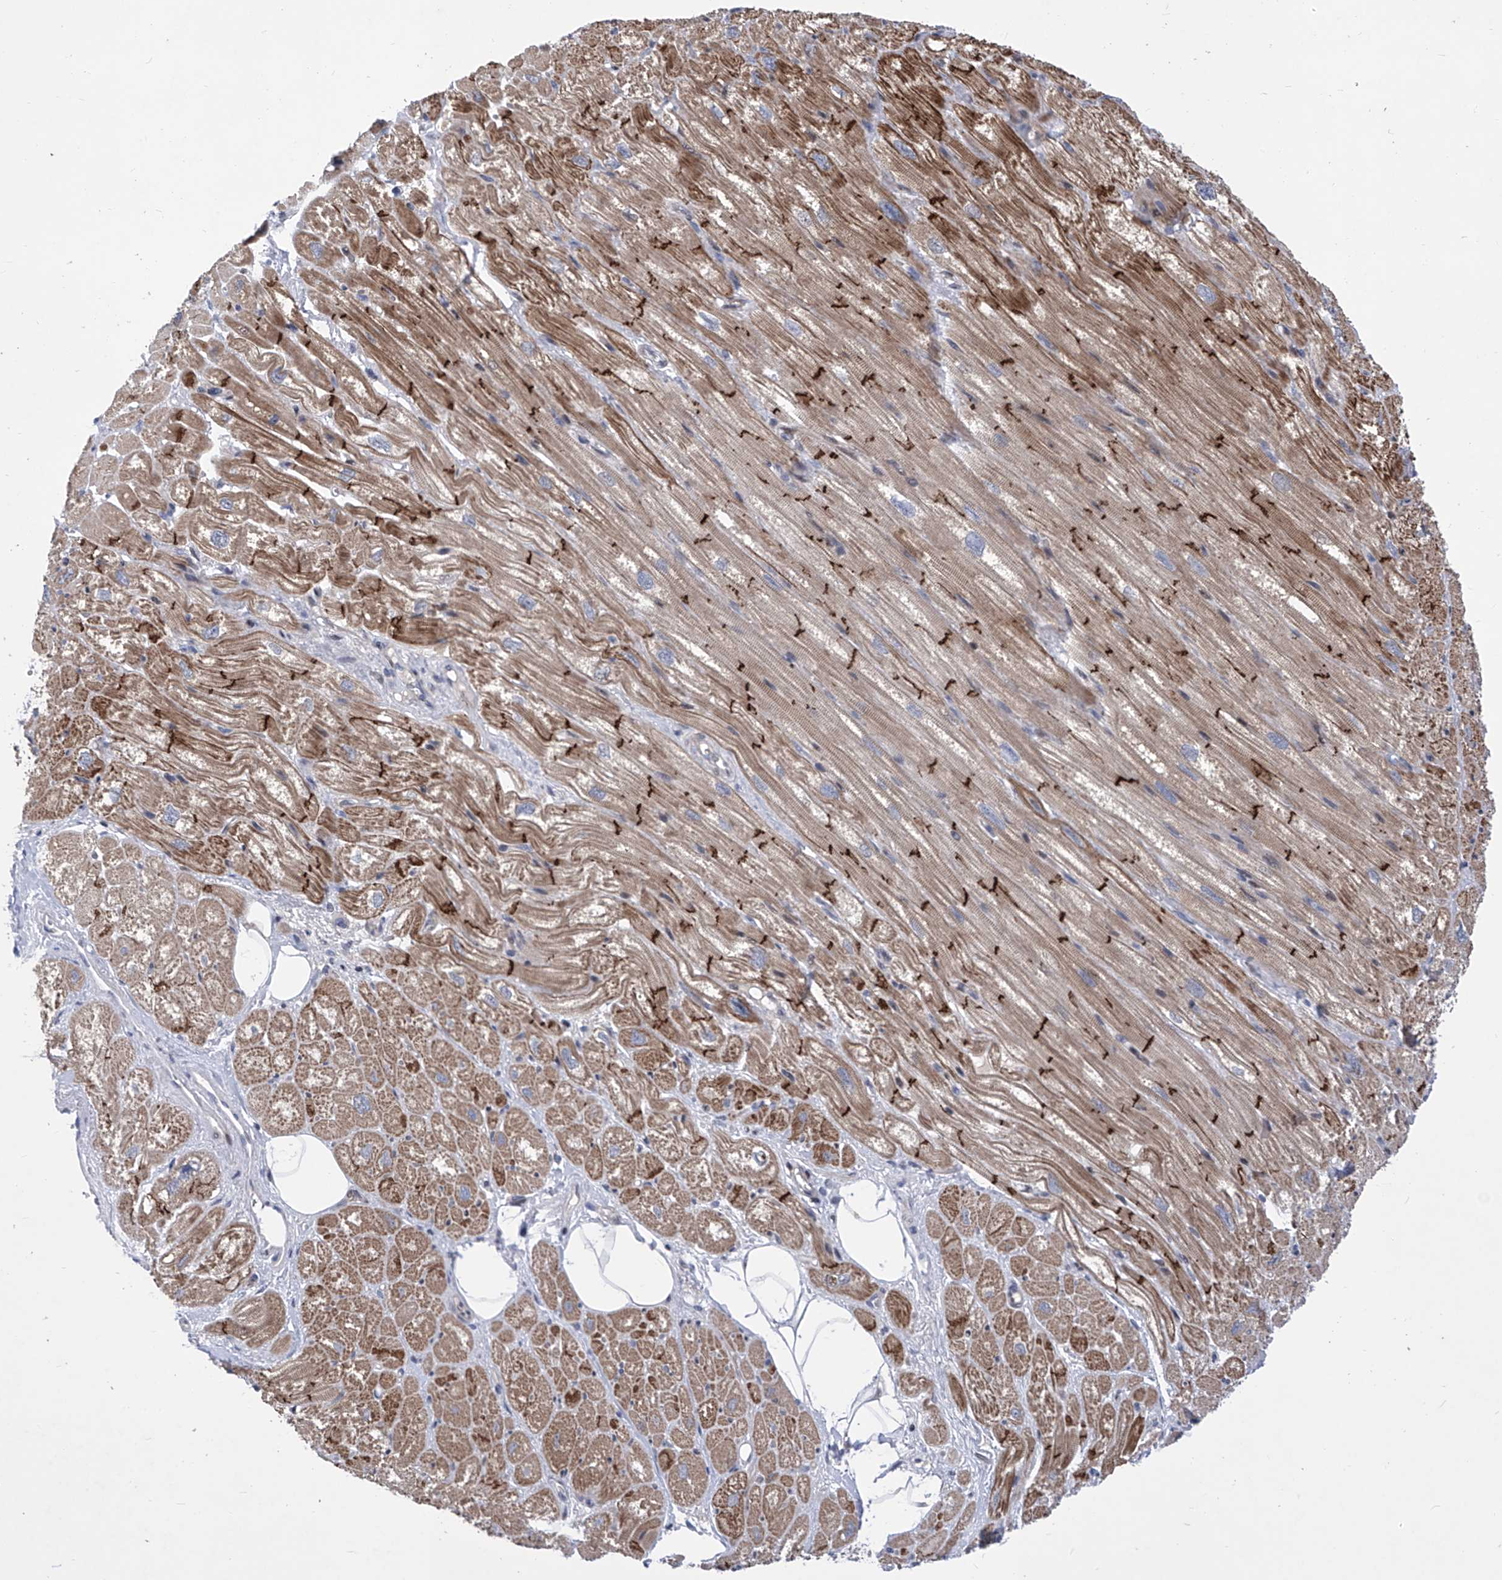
{"staining": {"intensity": "strong", "quantity": "25%-75%", "location": "cytoplasmic/membranous"}, "tissue": "heart muscle", "cell_type": "Cardiomyocytes", "image_type": "normal", "snomed": [{"axis": "morphology", "description": "Normal tissue, NOS"}, {"axis": "topography", "description": "Heart"}], "caption": "A brown stain shows strong cytoplasmic/membranous staining of a protein in cardiomyocytes of normal heart muscle.", "gene": "NUFIP1", "patient": {"sex": "male", "age": 50}}